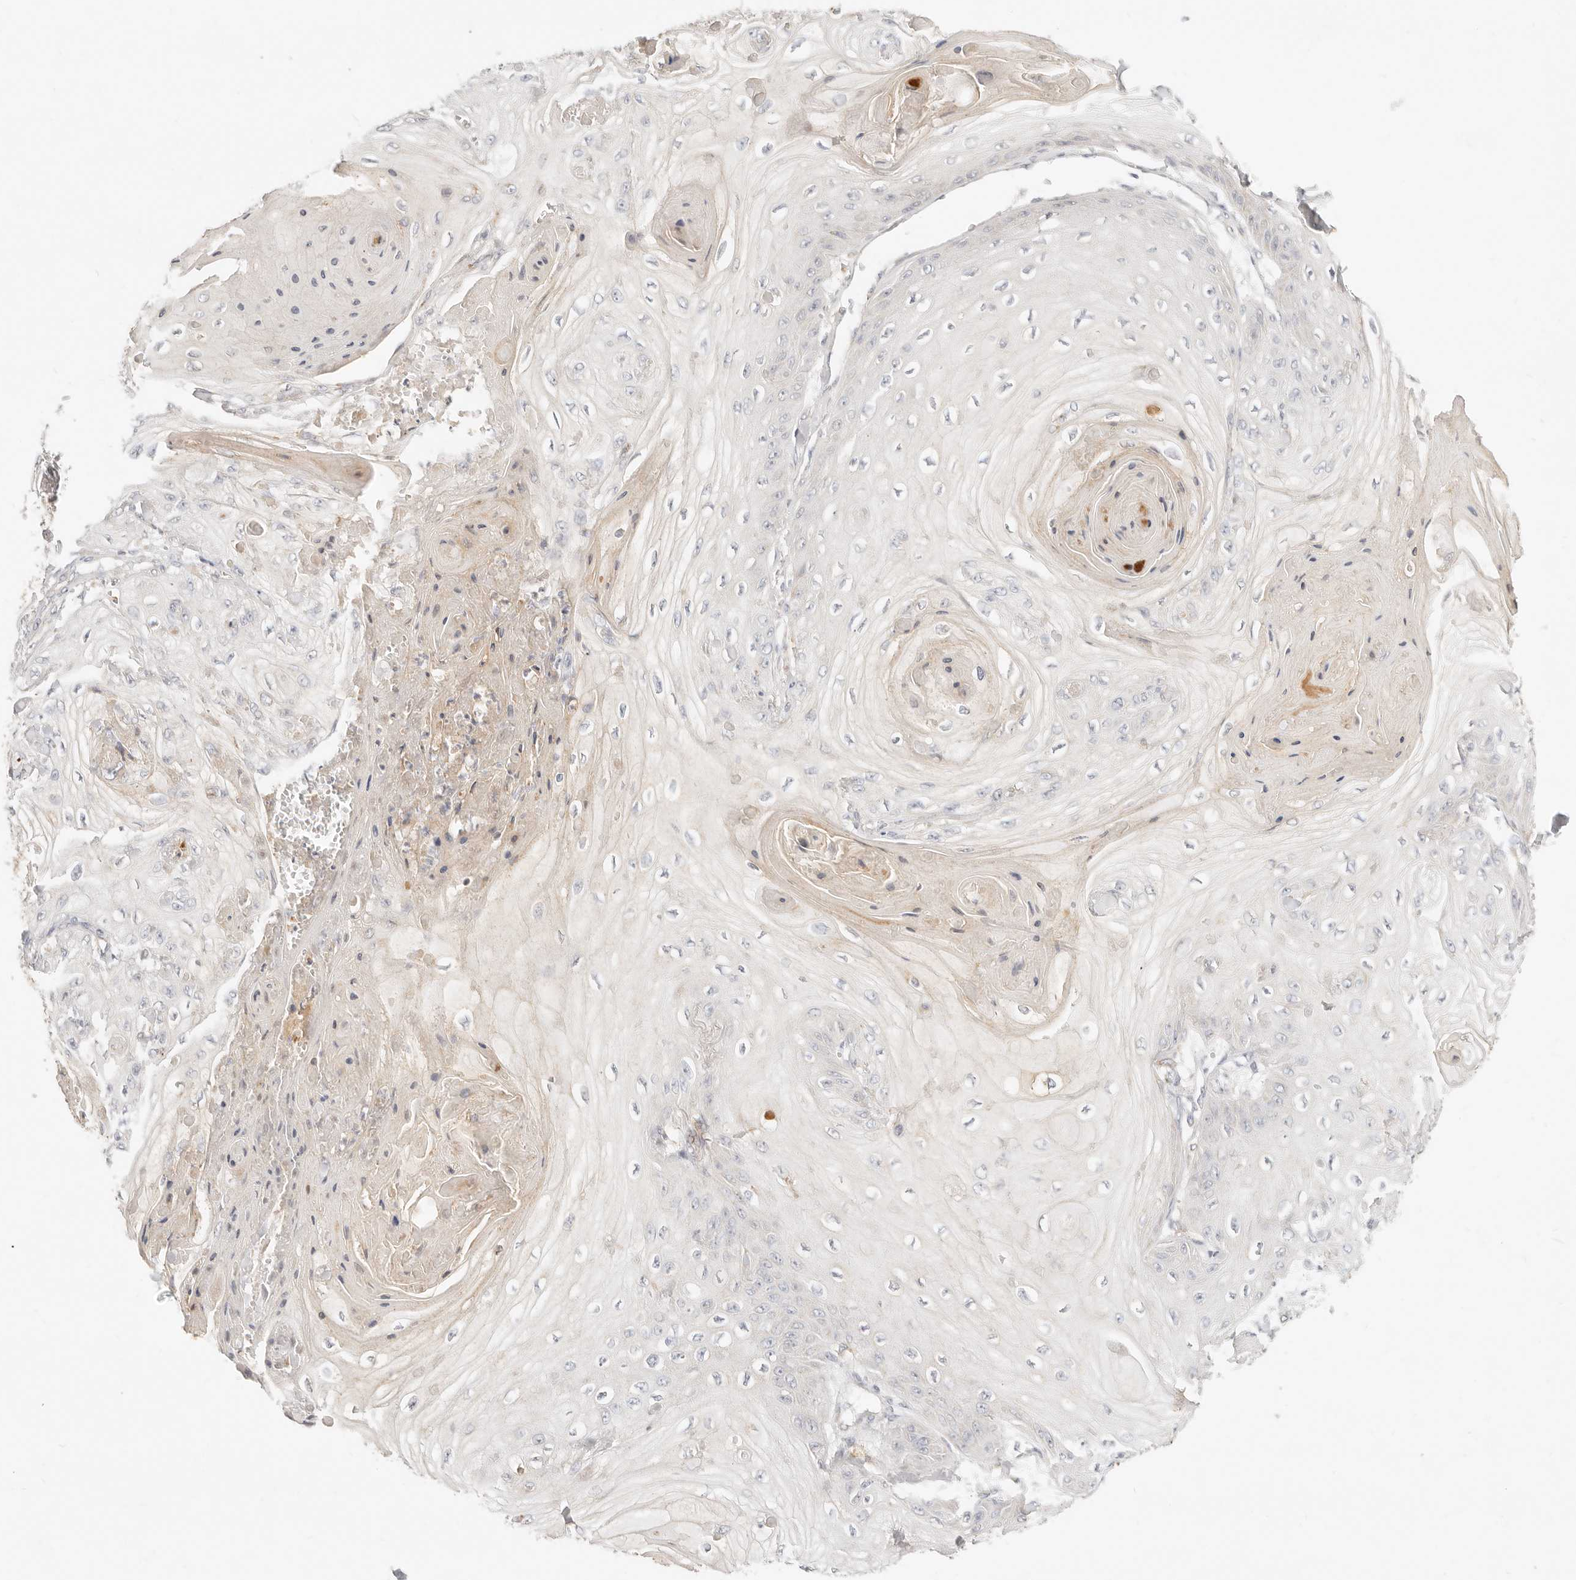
{"staining": {"intensity": "negative", "quantity": "none", "location": "none"}, "tissue": "skin cancer", "cell_type": "Tumor cells", "image_type": "cancer", "snomed": [{"axis": "morphology", "description": "Squamous cell carcinoma, NOS"}, {"axis": "topography", "description": "Skin"}], "caption": "A histopathology image of skin squamous cell carcinoma stained for a protein displays no brown staining in tumor cells.", "gene": "ACOX1", "patient": {"sex": "male", "age": 74}}